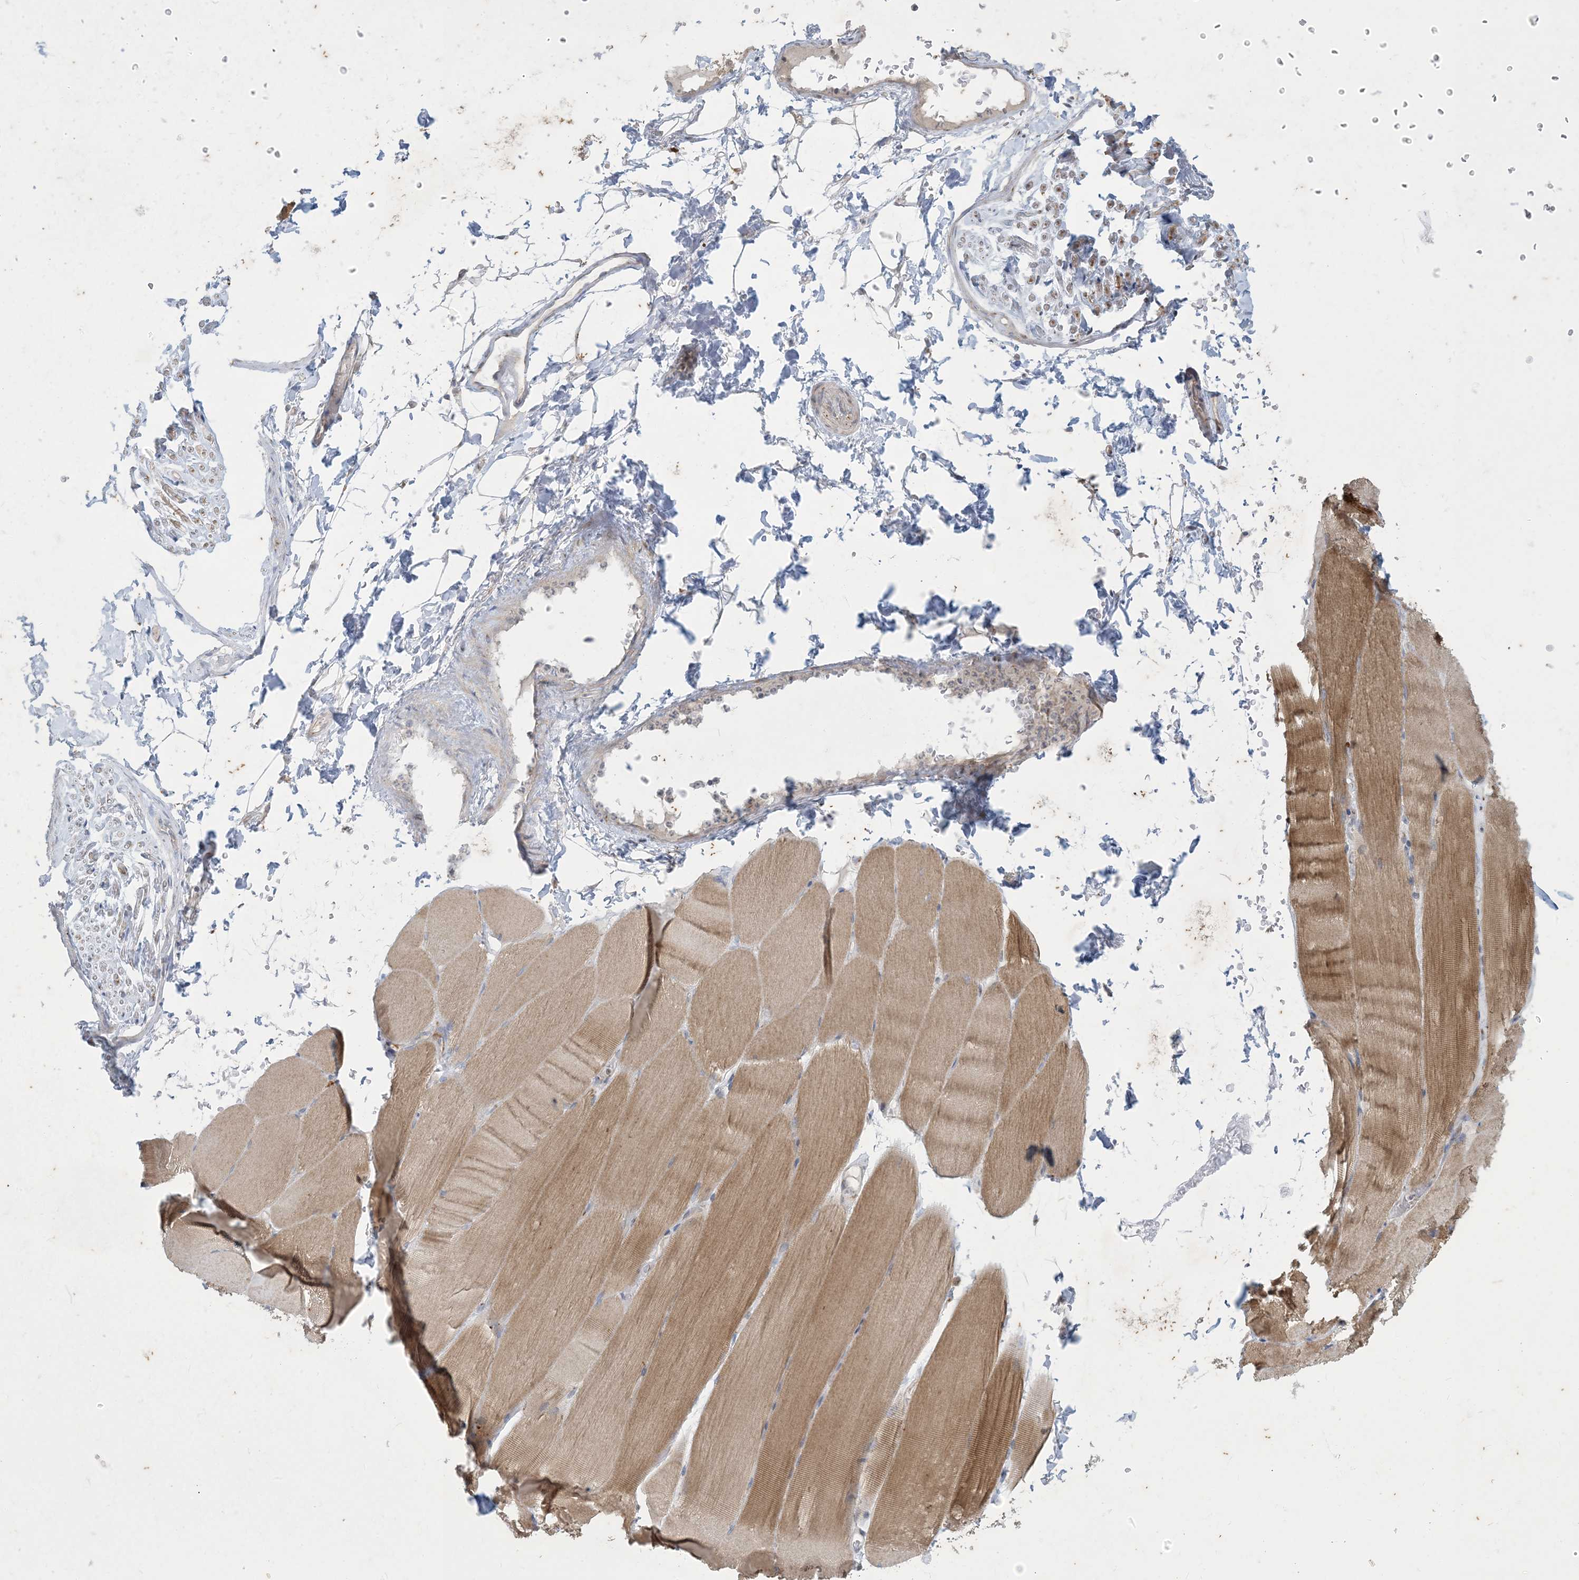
{"staining": {"intensity": "moderate", "quantity": ">75%", "location": "cytoplasmic/membranous"}, "tissue": "skeletal muscle", "cell_type": "Myocytes", "image_type": "normal", "snomed": [{"axis": "morphology", "description": "Normal tissue, NOS"}, {"axis": "topography", "description": "Skeletal muscle"}, {"axis": "topography", "description": "Parathyroid gland"}], "caption": "Skeletal muscle stained for a protein (brown) exhibits moderate cytoplasmic/membranous positive staining in about >75% of myocytes.", "gene": "CCDC14", "patient": {"sex": "female", "age": 37}}